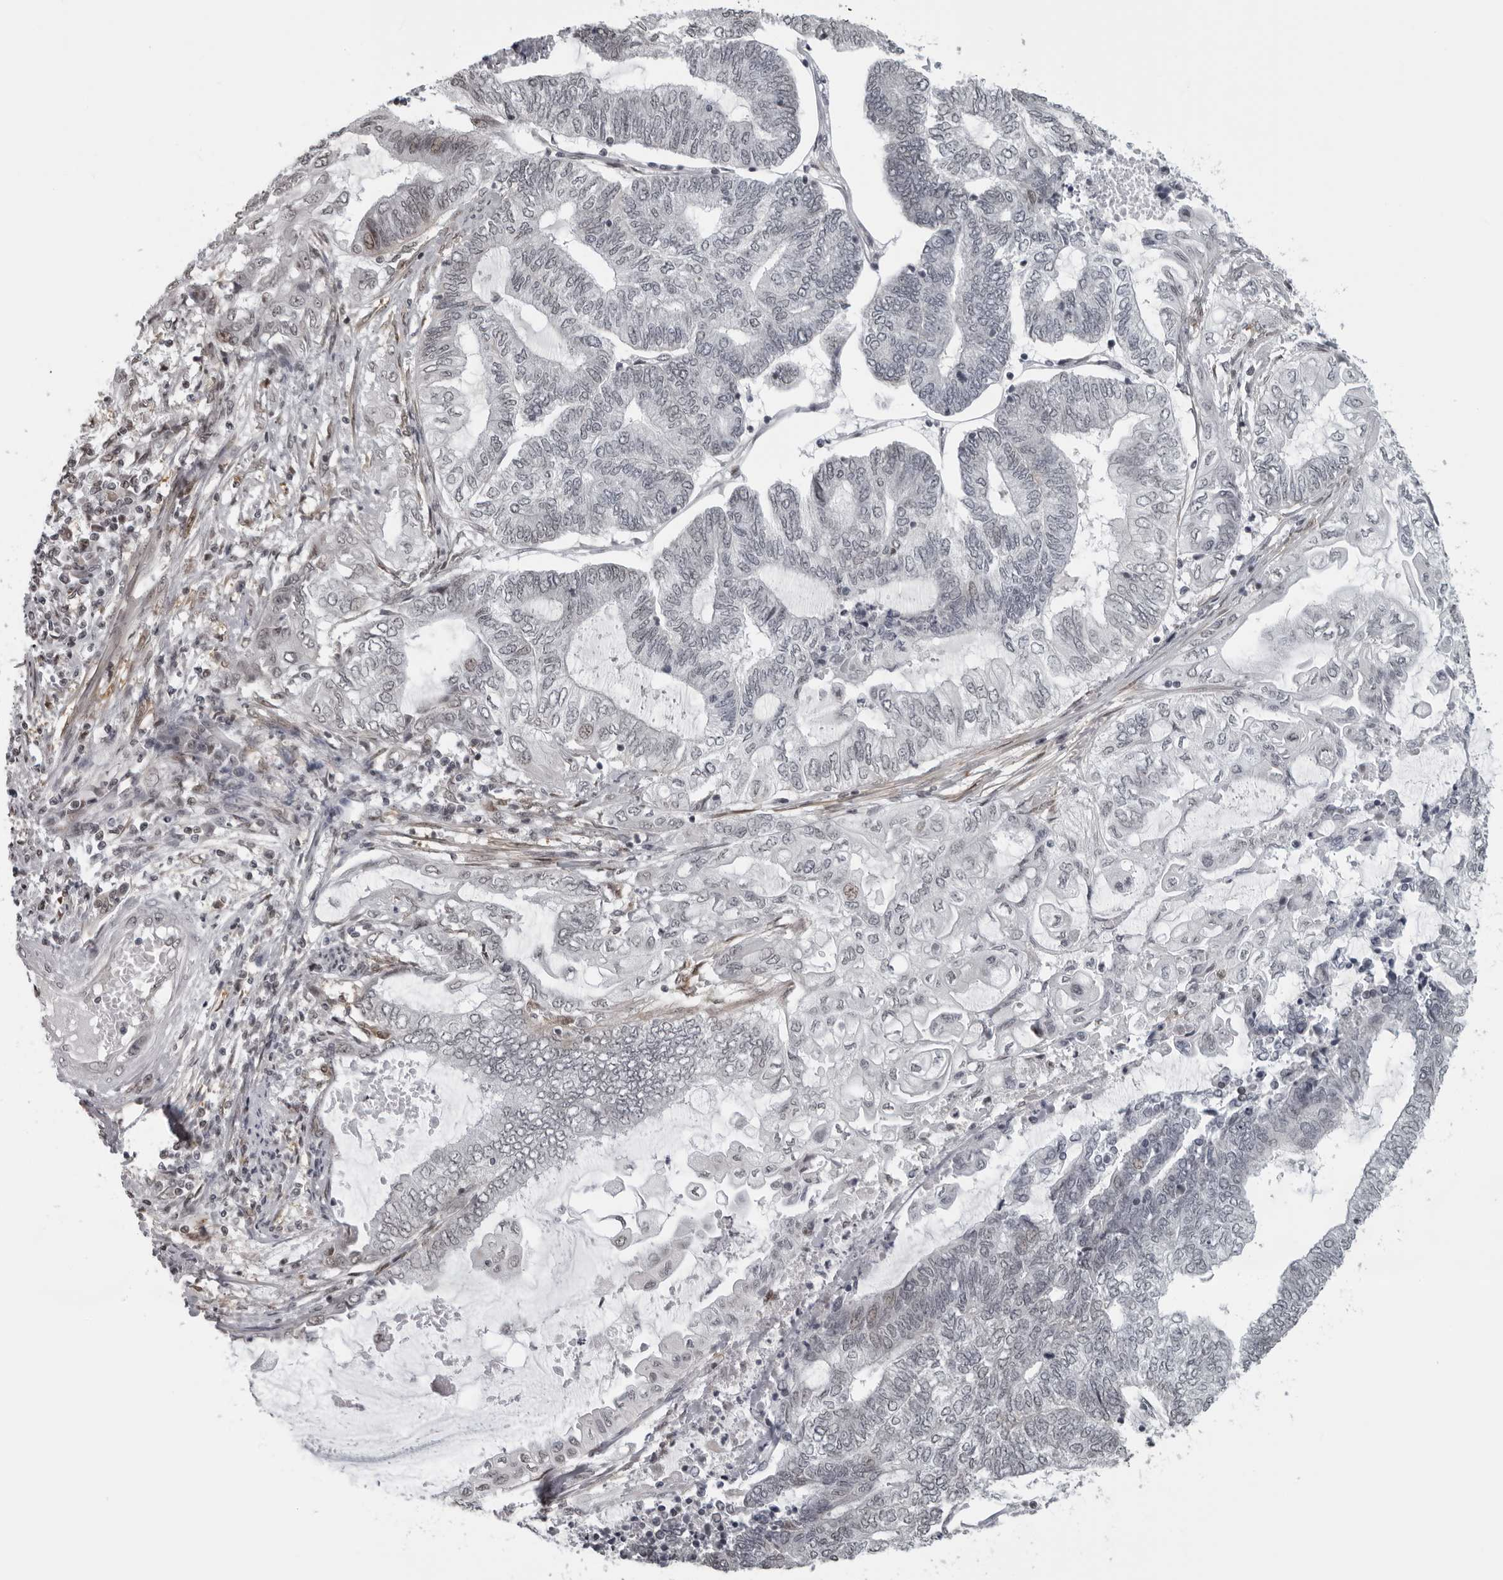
{"staining": {"intensity": "weak", "quantity": "<25%", "location": "nuclear"}, "tissue": "endometrial cancer", "cell_type": "Tumor cells", "image_type": "cancer", "snomed": [{"axis": "morphology", "description": "Adenocarcinoma, NOS"}, {"axis": "topography", "description": "Uterus"}, {"axis": "topography", "description": "Endometrium"}], "caption": "An IHC micrograph of endometrial adenocarcinoma is shown. There is no staining in tumor cells of endometrial adenocarcinoma.", "gene": "MAF", "patient": {"sex": "female", "age": 70}}